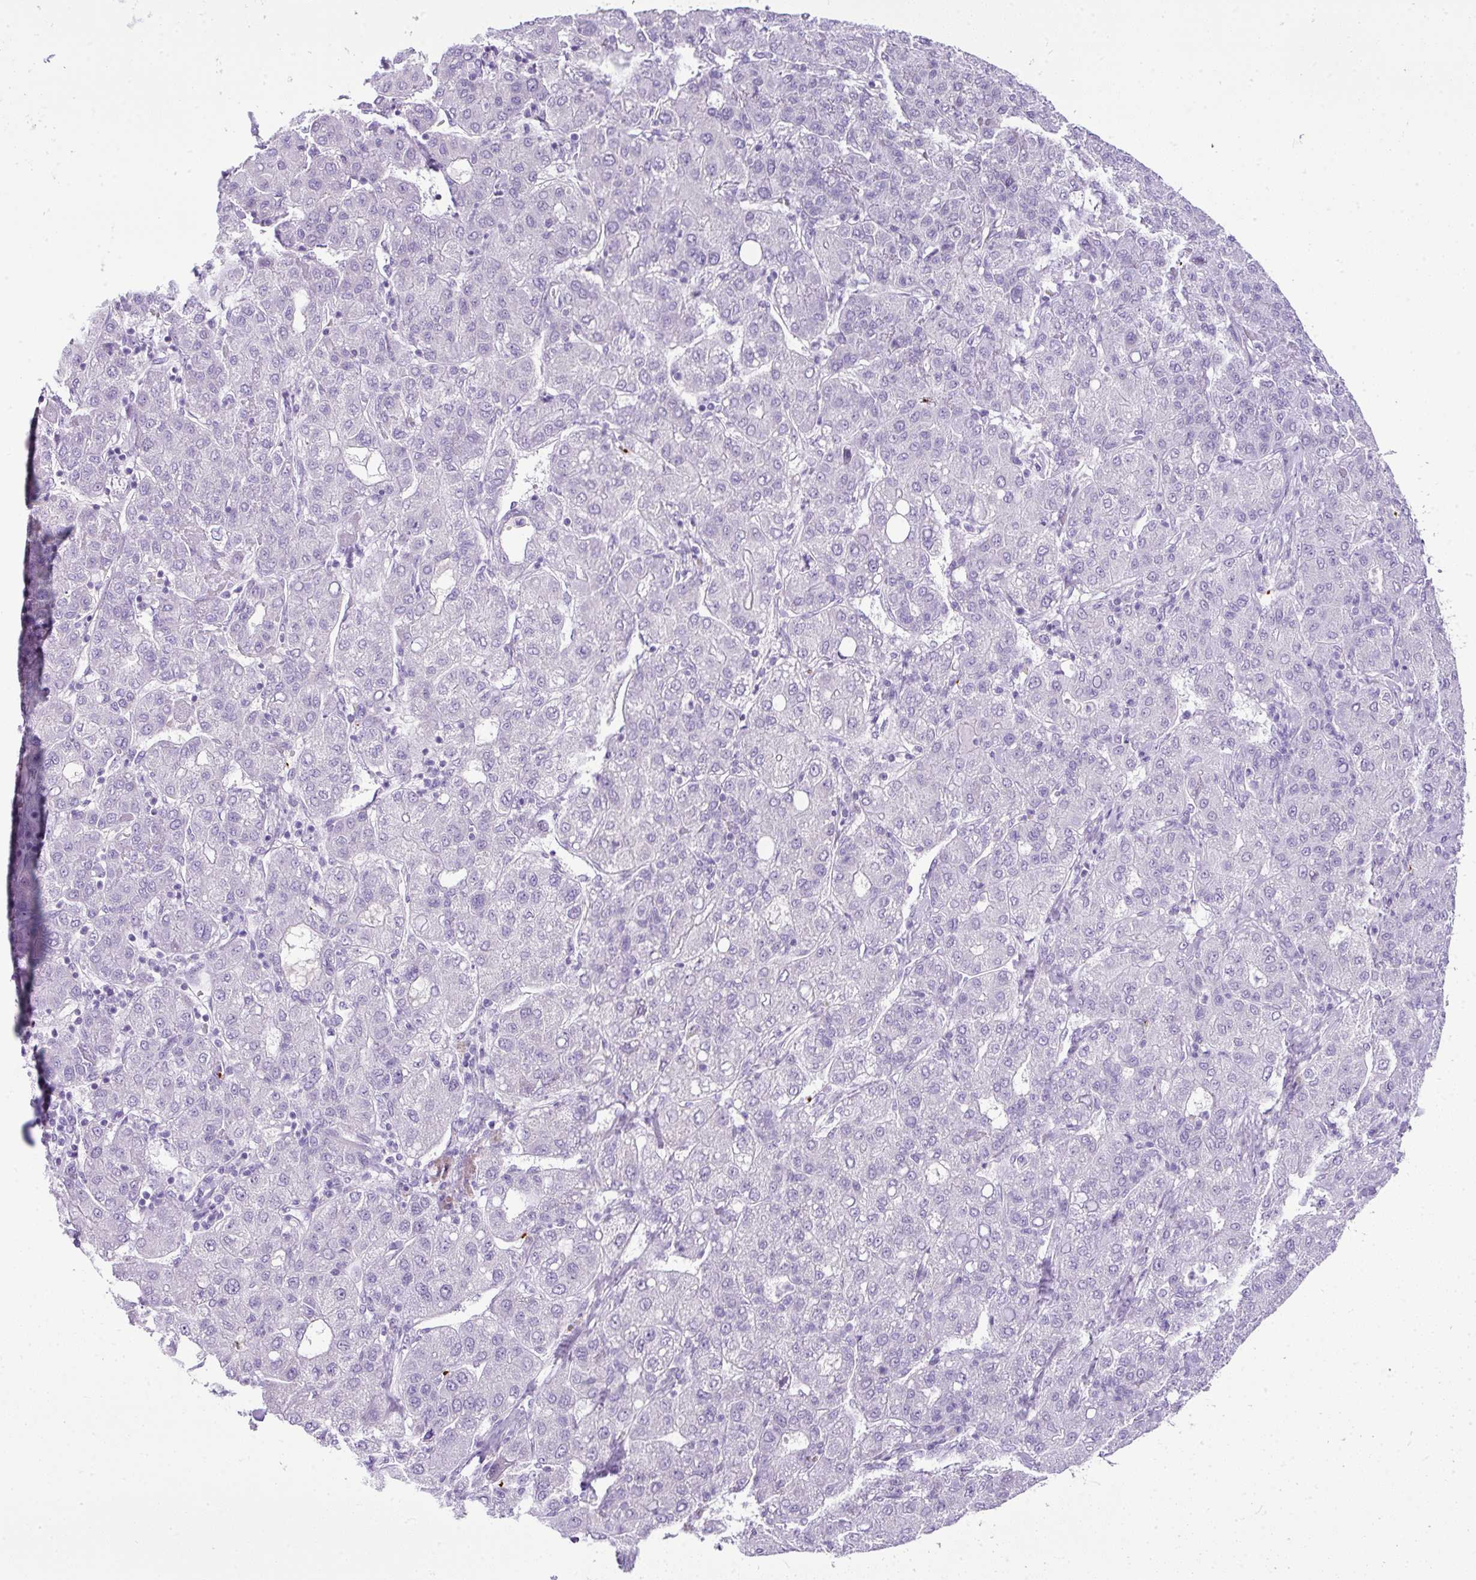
{"staining": {"intensity": "negative", "quantity": "none", "location": "none"}, "tissue": "liver cancer", "cell_type": "Tumor cells", "image_type": "cancer", "snomed": [{"axis": "morphology", "description": "Carcinoma, Hepatocellular, NOS"}, {"axis": "topography", "description": "Liver"}], "caption": "This is an IHC image of human hepatocellular carcinoma (liver). There is no expression in tumor cells.", "gene": "CMTM5", "patient": {"sex": "male", "age": 65}}